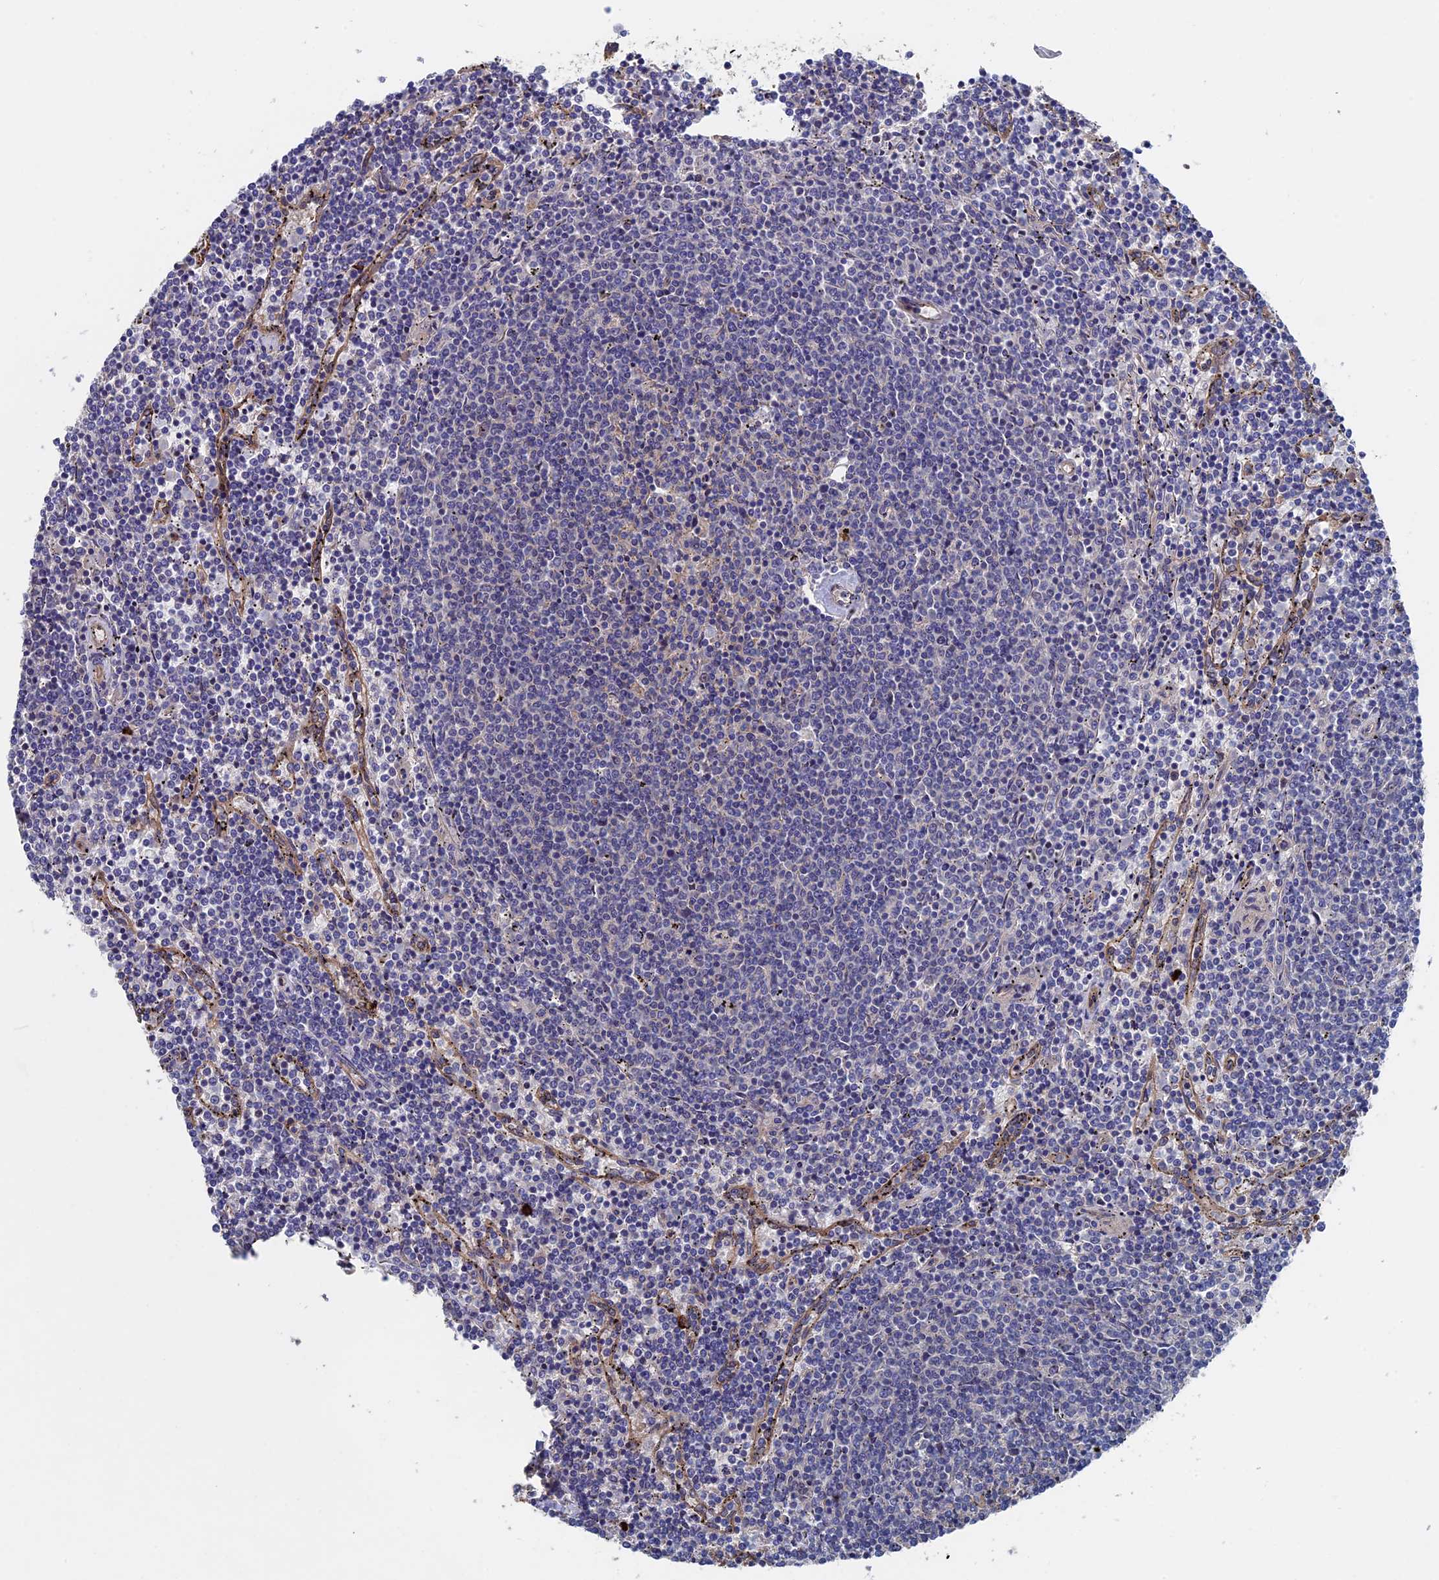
{"staining": {"intensity": "negative", "quantity": "none", "location": "none"}, "tissue": "lymphoma", "cell_type": "Tumor cells", "image_type": "cancer", "snomed": [{"axis": "morphology", "description": "Malignant lymphoma, non-Hodgkin's type, Low grade"}, {"axis": "topography", "description": "Spleen"}], "caption": "Human lymphoma stained for a protein using immunohistochemistry (IHC) reveals no staining in tumor cells.", "gene": "RPUSD1", "patient": {"sex": "female", "age": 50}}